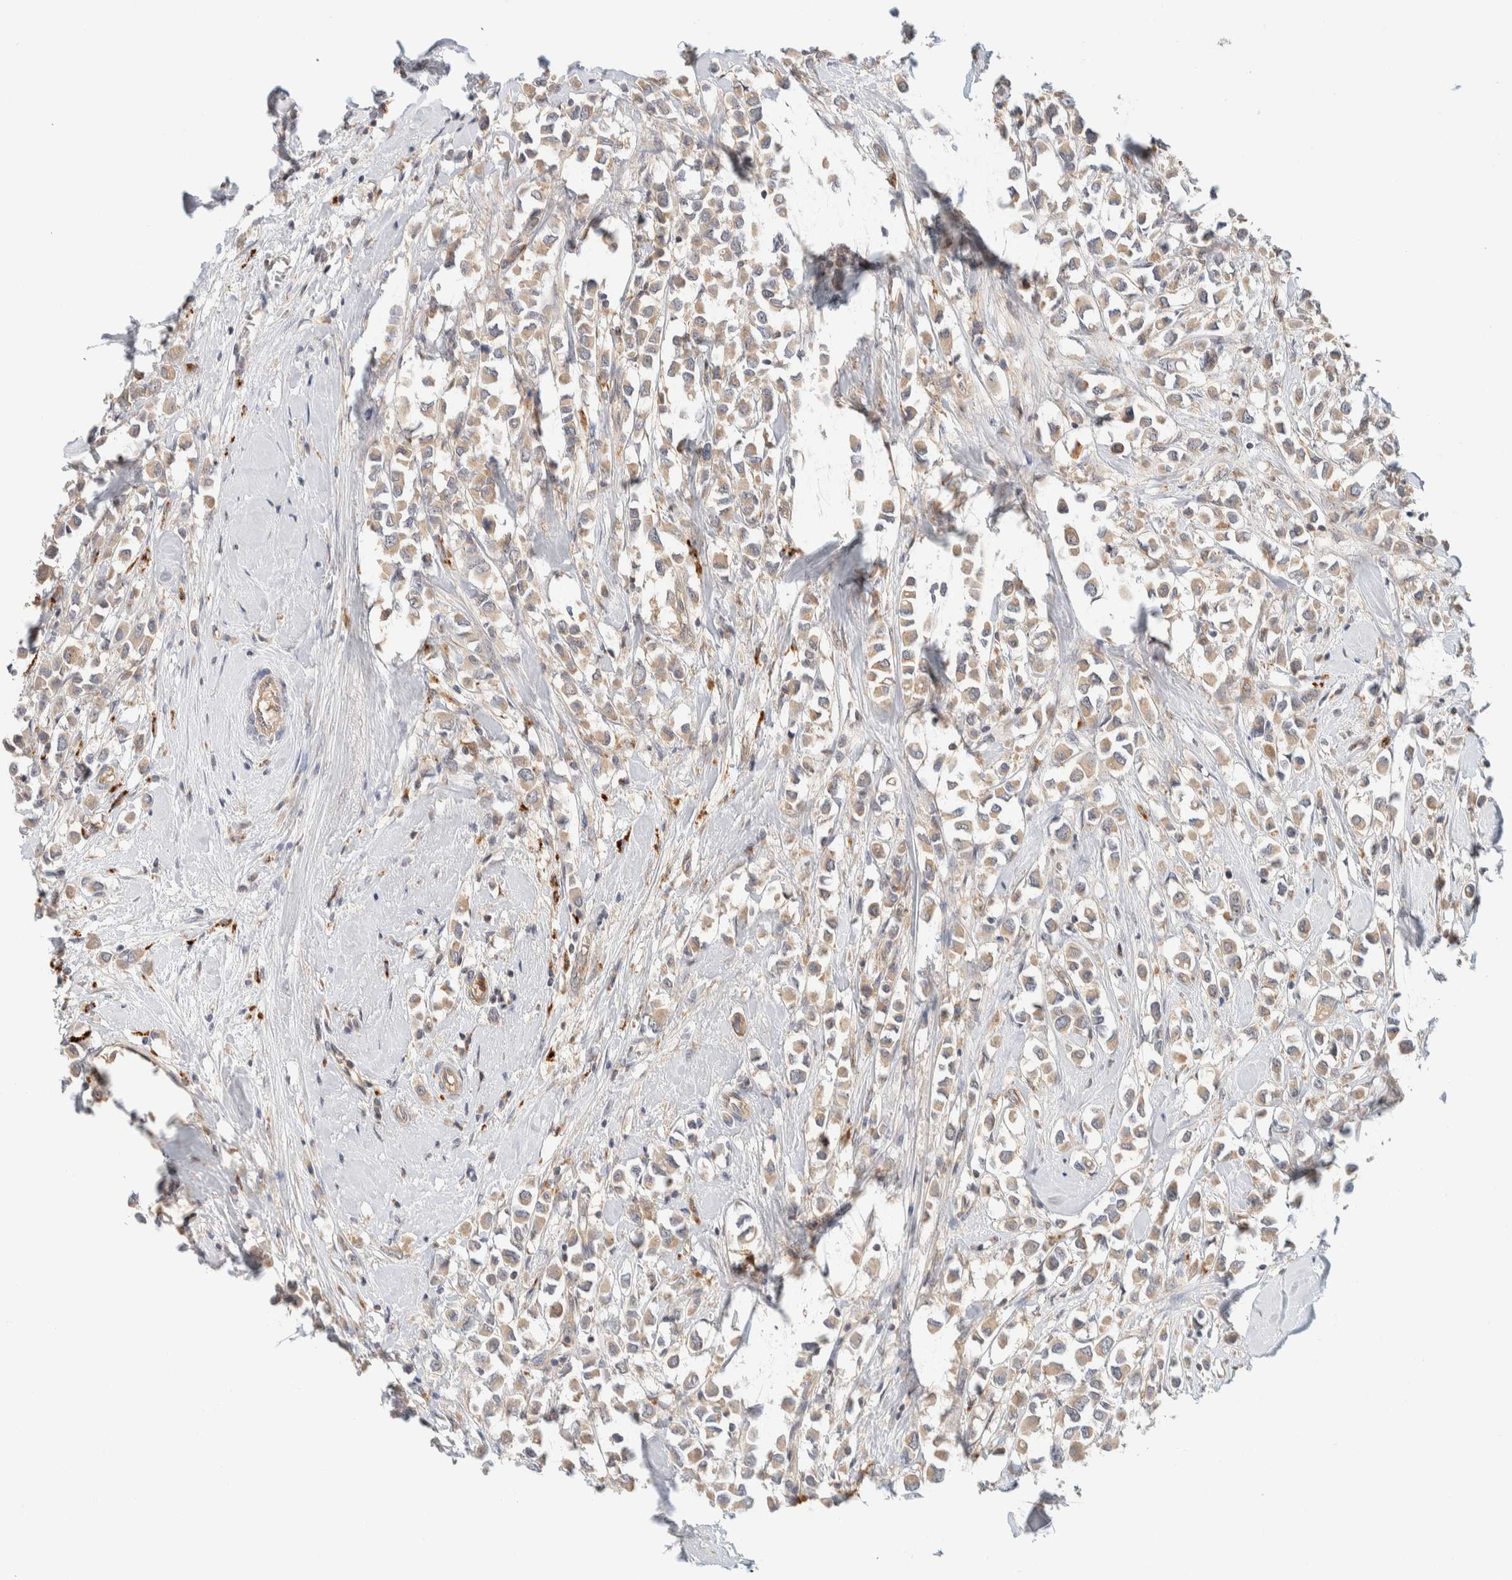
{"staining": {"intensity": "weak", "quantity": ">75%", "location": "cytoplasmic/membranous"}, "tissue": "breast cancer", "cell_type": "Tumor cells", "image_type": "cancer", "snomed": [{"axis": "morphology", "description": "Duct carcinoma"}, {"axis": "topography", "description": "Breast"}], "caption": "An IHC photomicrograph of tumor tissue is shown. Protein staining in brown highlights weak cytoplasmic/membranous positivity in breast cancer within tumor cells.", "gene": "GCLM", "patient": {"sex": "female", "age": 61}}